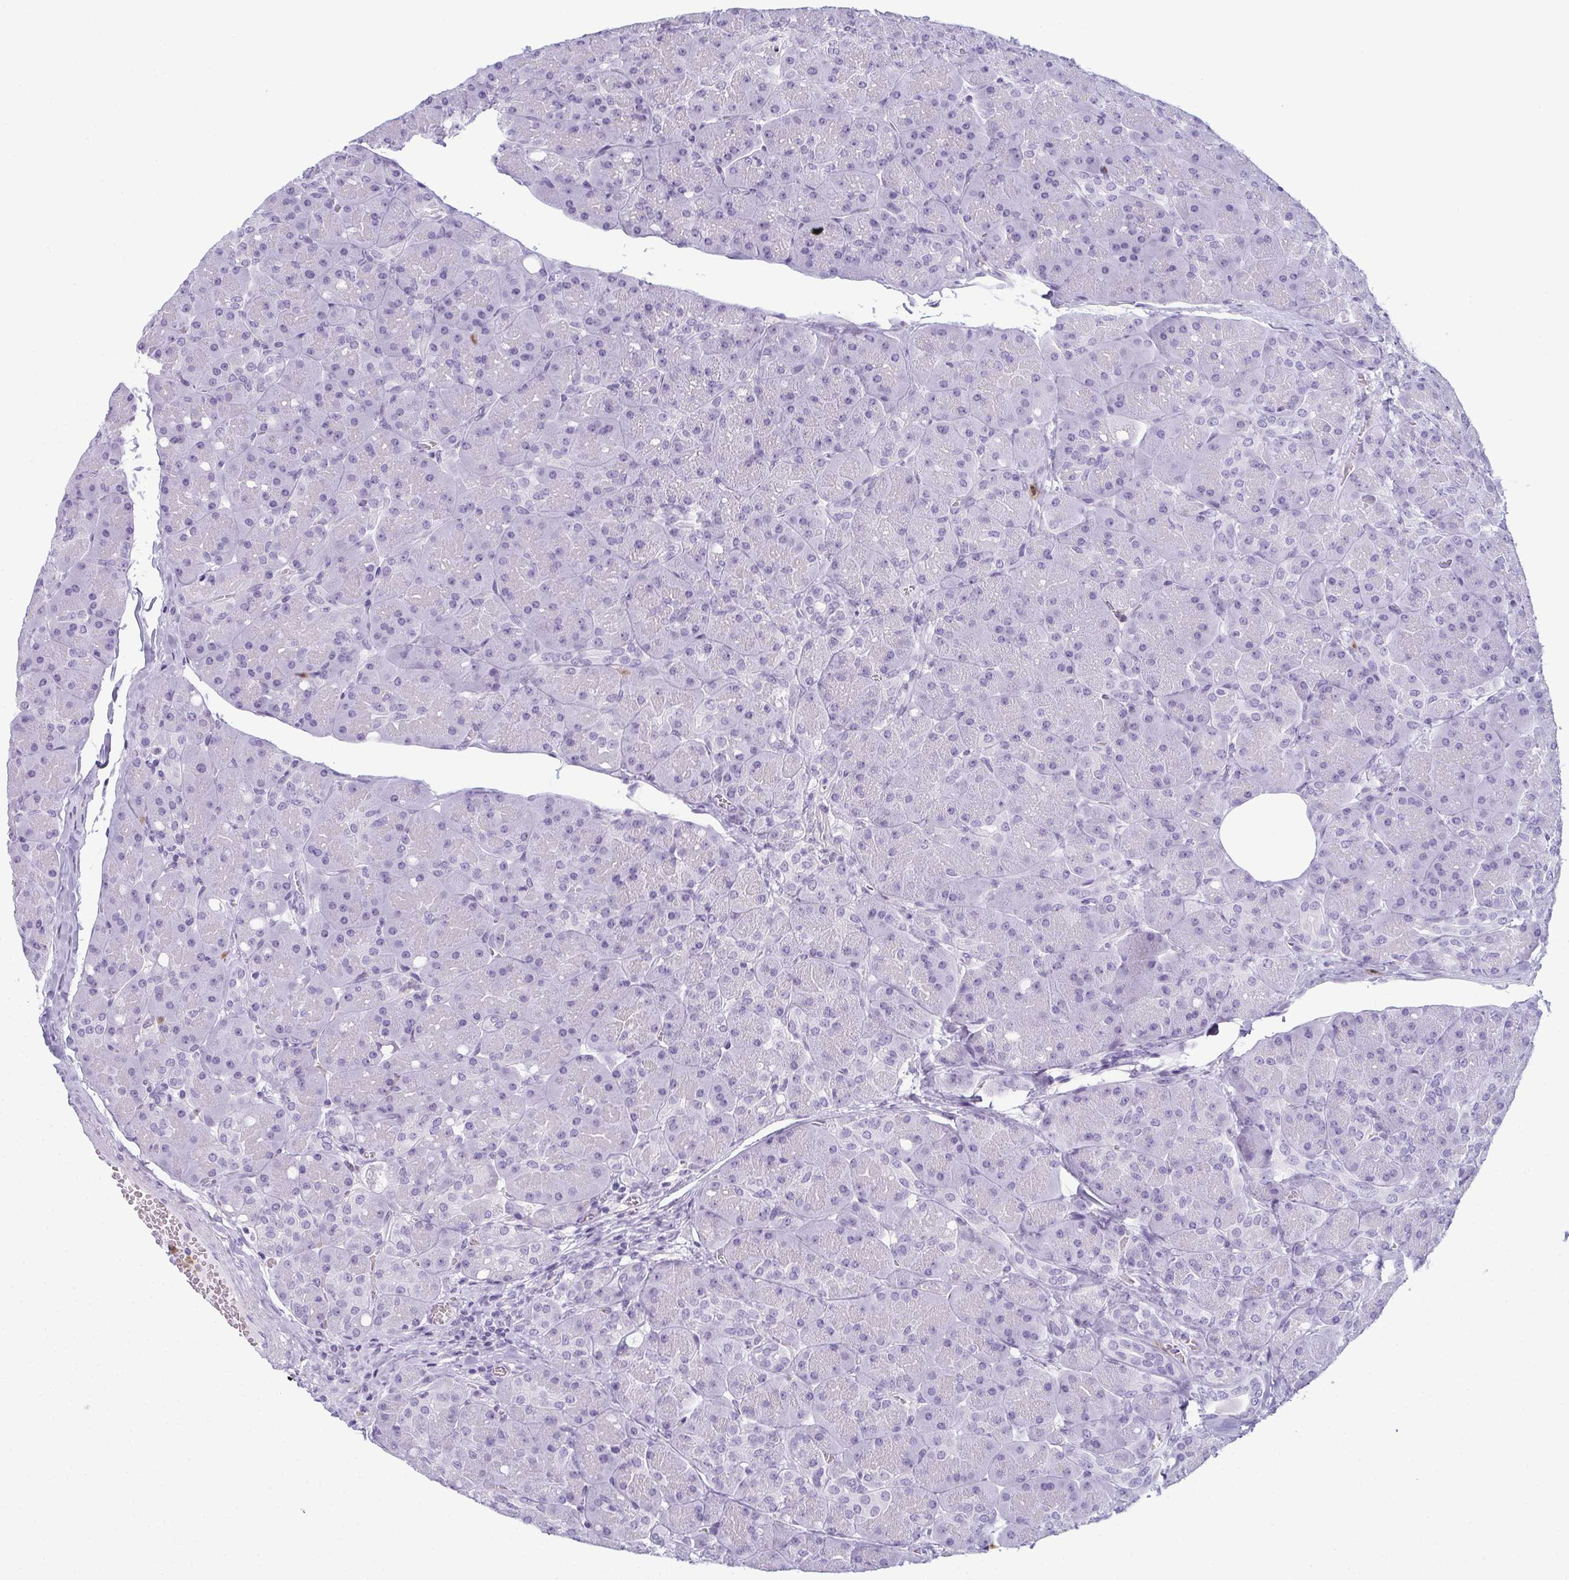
{"staining": {"intensity": "negative", "quantity": "none", "location": "none"}, "tissue": "pancreas", "cell_type": "Exocrine glandular cells", "image_type": "normal", "snomed": [{"axis": "morphology", "description": "Normal tissue, NOS"}, {"axis": "topography", "description": "Pancreas"}], "caption": "This micrograph is of benign pancreas stained with IHC to label a protein in brown with the nuclei are counter-stained blue. There is no expression in exocrine glandular cells. (Brightfield microscopy of DAB (3,3'-diaminobenzidine) immunohistochemistry at high magnification).", "gene": "CDA", "patient": {"sex": "male", "age": 55}}